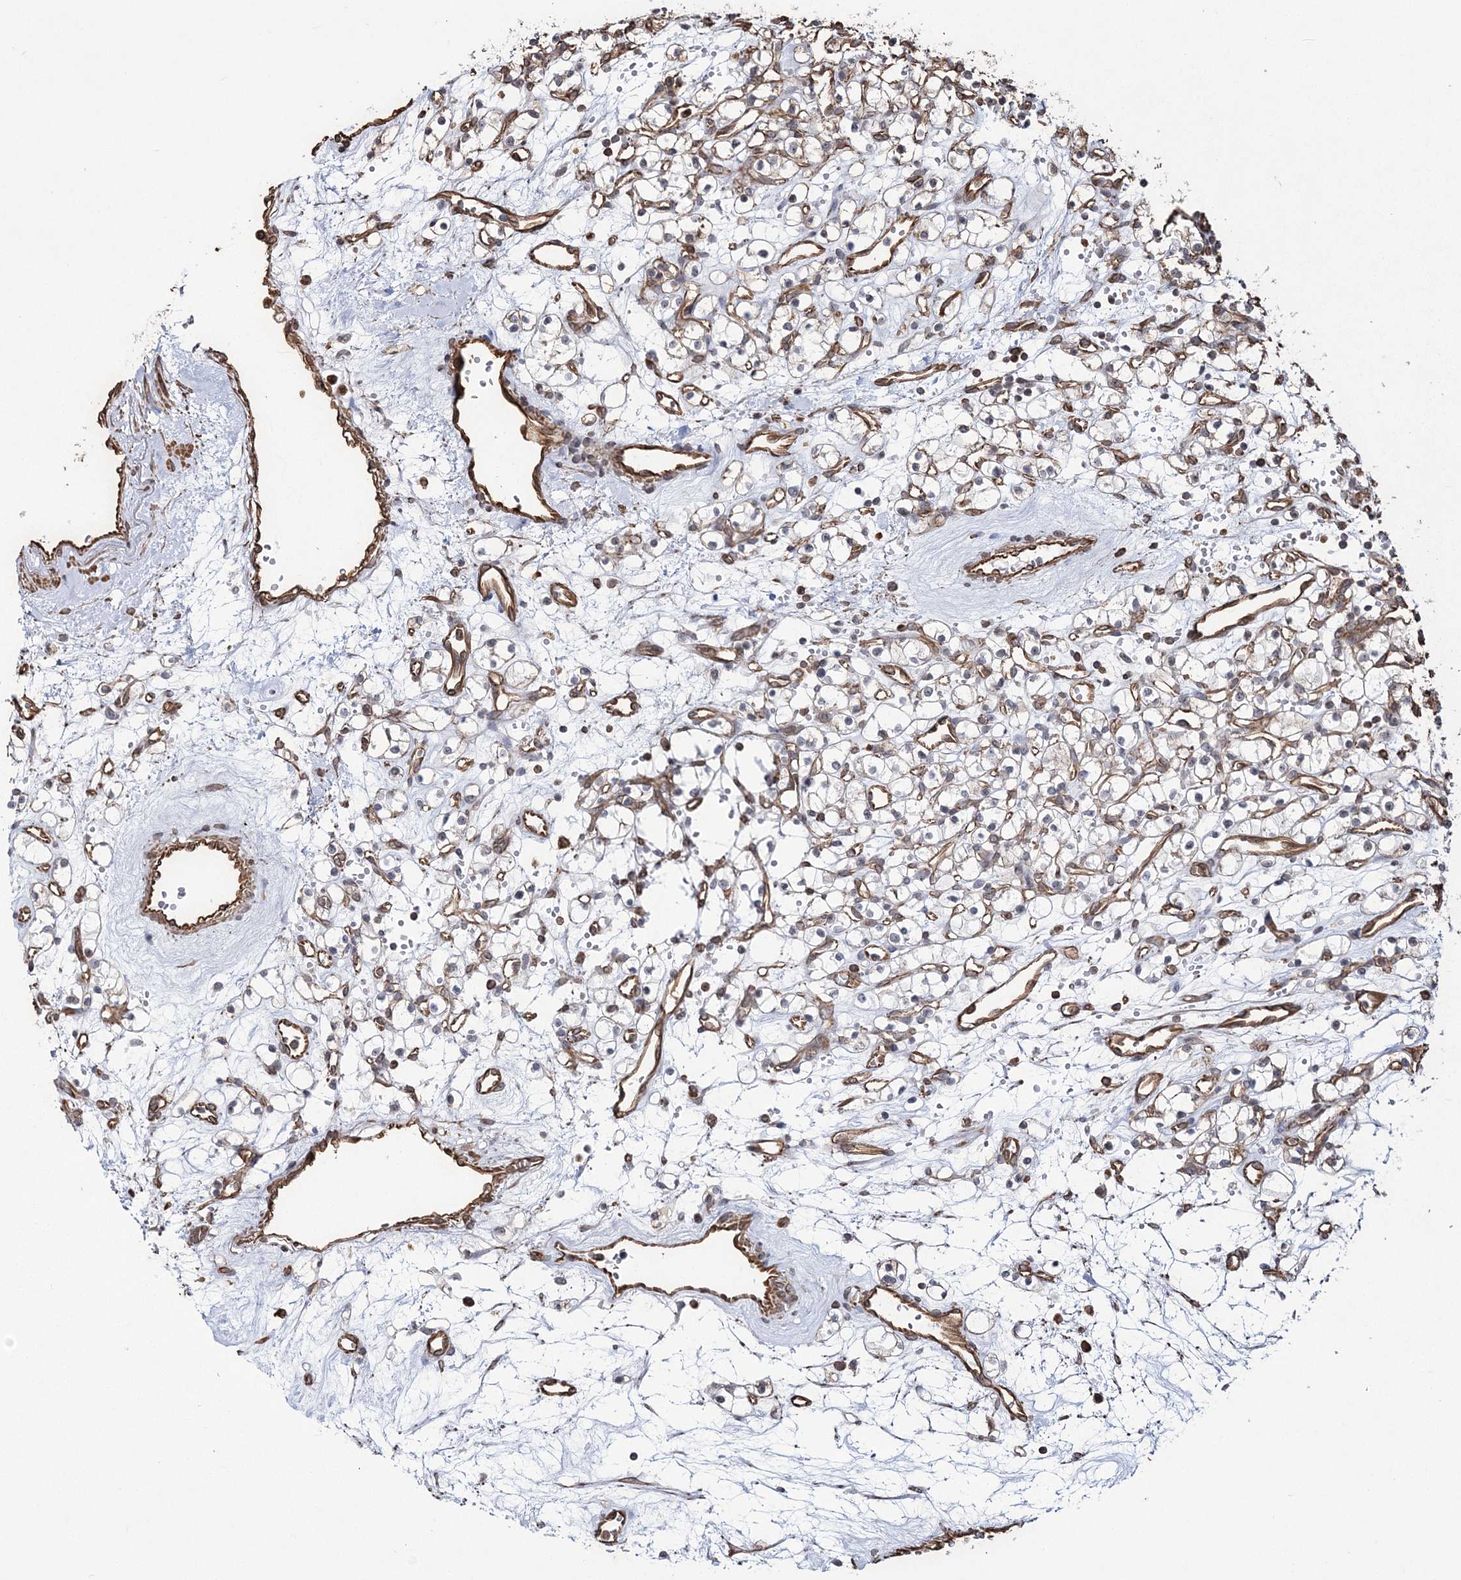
{"staining": {"intensity": "negative", "quantity": "none", "location": "none"}, "tissue": "renal cancer", "cell_type": "Tumor cells", "image_type": "cancer", "snomed": [{"axis": "morphology", "description": "Adenocarcinoma, NOS"}, {"axis": "topography", "description": "Kidney"}], "caption": "The immunohistochemistry histopathology image has no significant staining in tumor cells of renal cancer tissue. The staining was performed using DAB (3,3'-diaminobenzidine) to visualize the protein expression in brown, while the nuclei were stained in blue with hematoxylin (Magnification: 20x).", "gene": "ATP11B", "patient": {"sex": "female", "age": 59}}